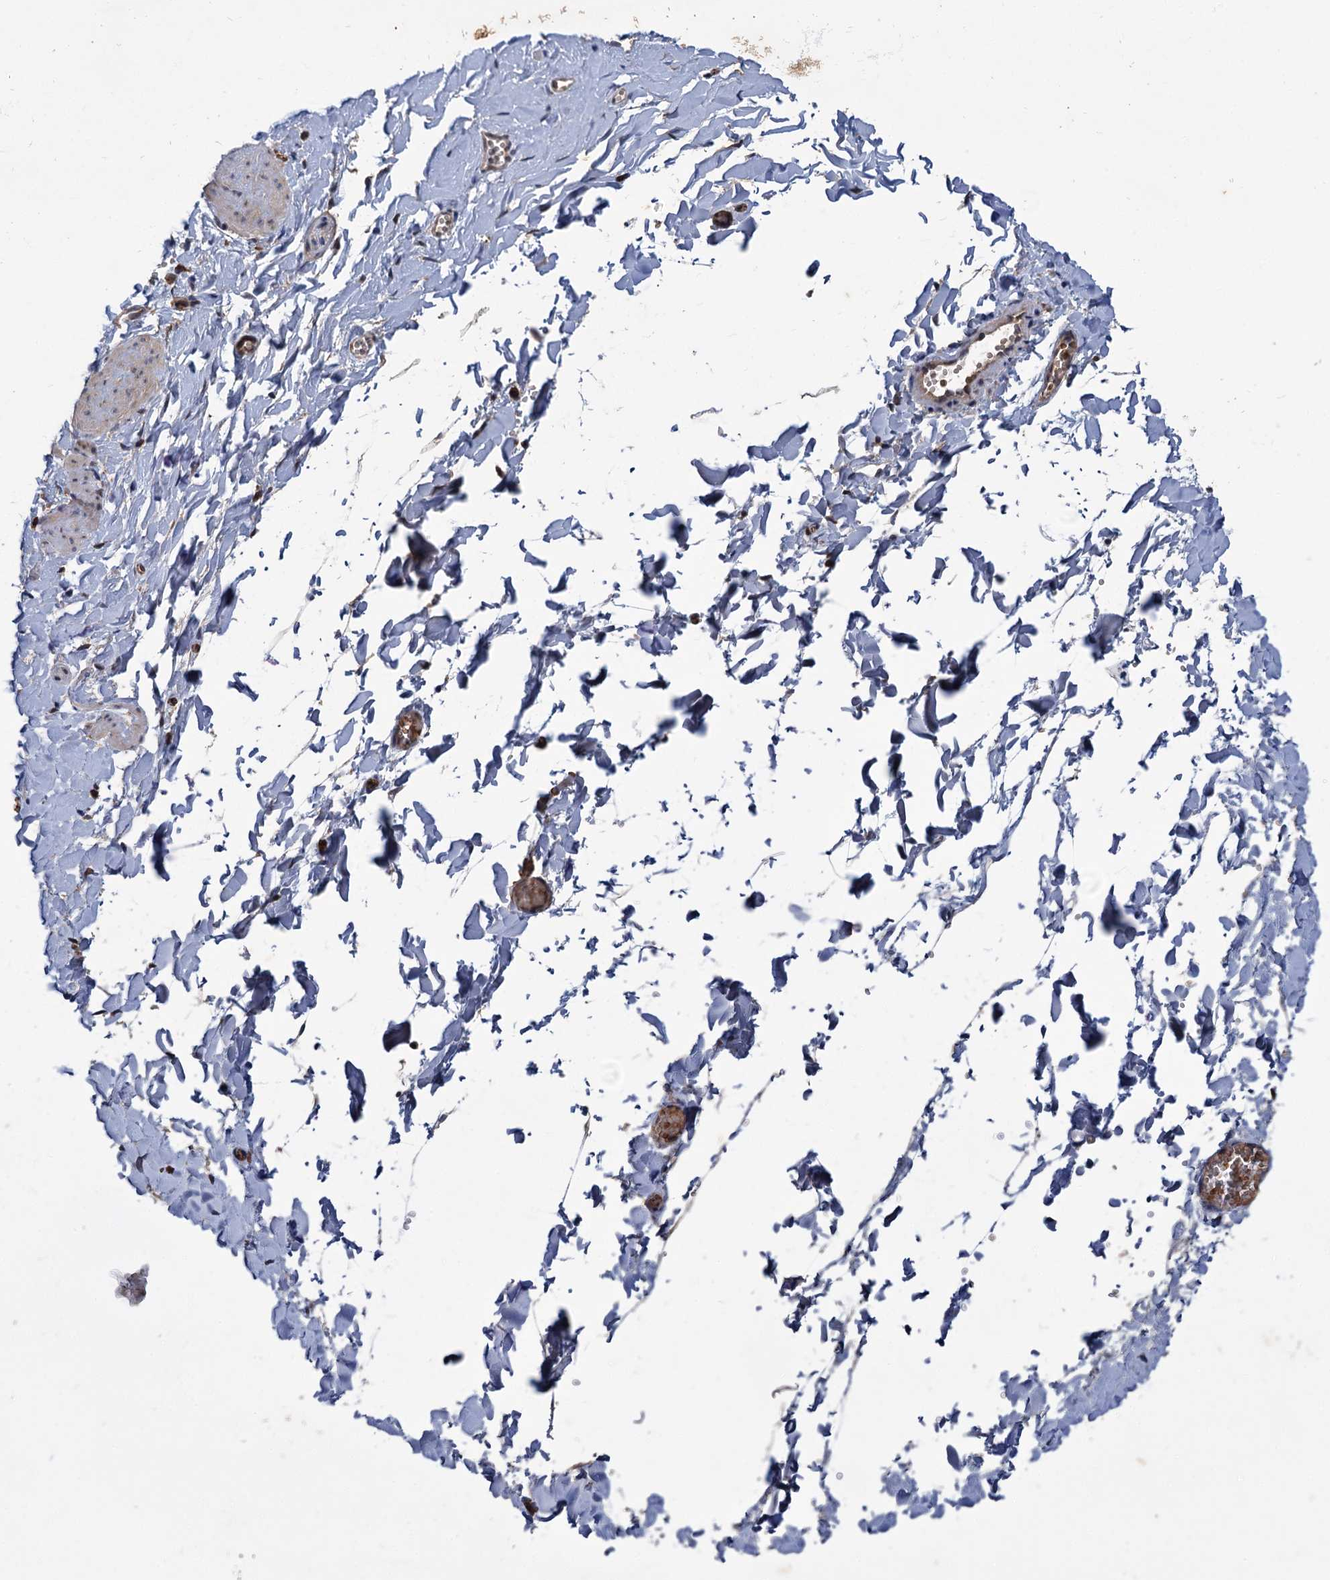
{"staining": {"intensity": "negative", "quantity": "none", "location": "none"}, "tissue": "adipose tissue", "cell_type": "Adipocytes", "image_type": "normal", "snomed": [{"axis": "morphology", "description": "Normal tissue, NOS"}, {"axis": "topography", "description": "Gallbladder"}, {"axis": "topography", "description": "Peripheral nerve tissue"}], "caption": "DAB immunohistochemical staining of normal adipose tissue reveals no significant expression in adipocytes.", "gene": "PKN2", "patient": {"sex": "male", "age": 38}}